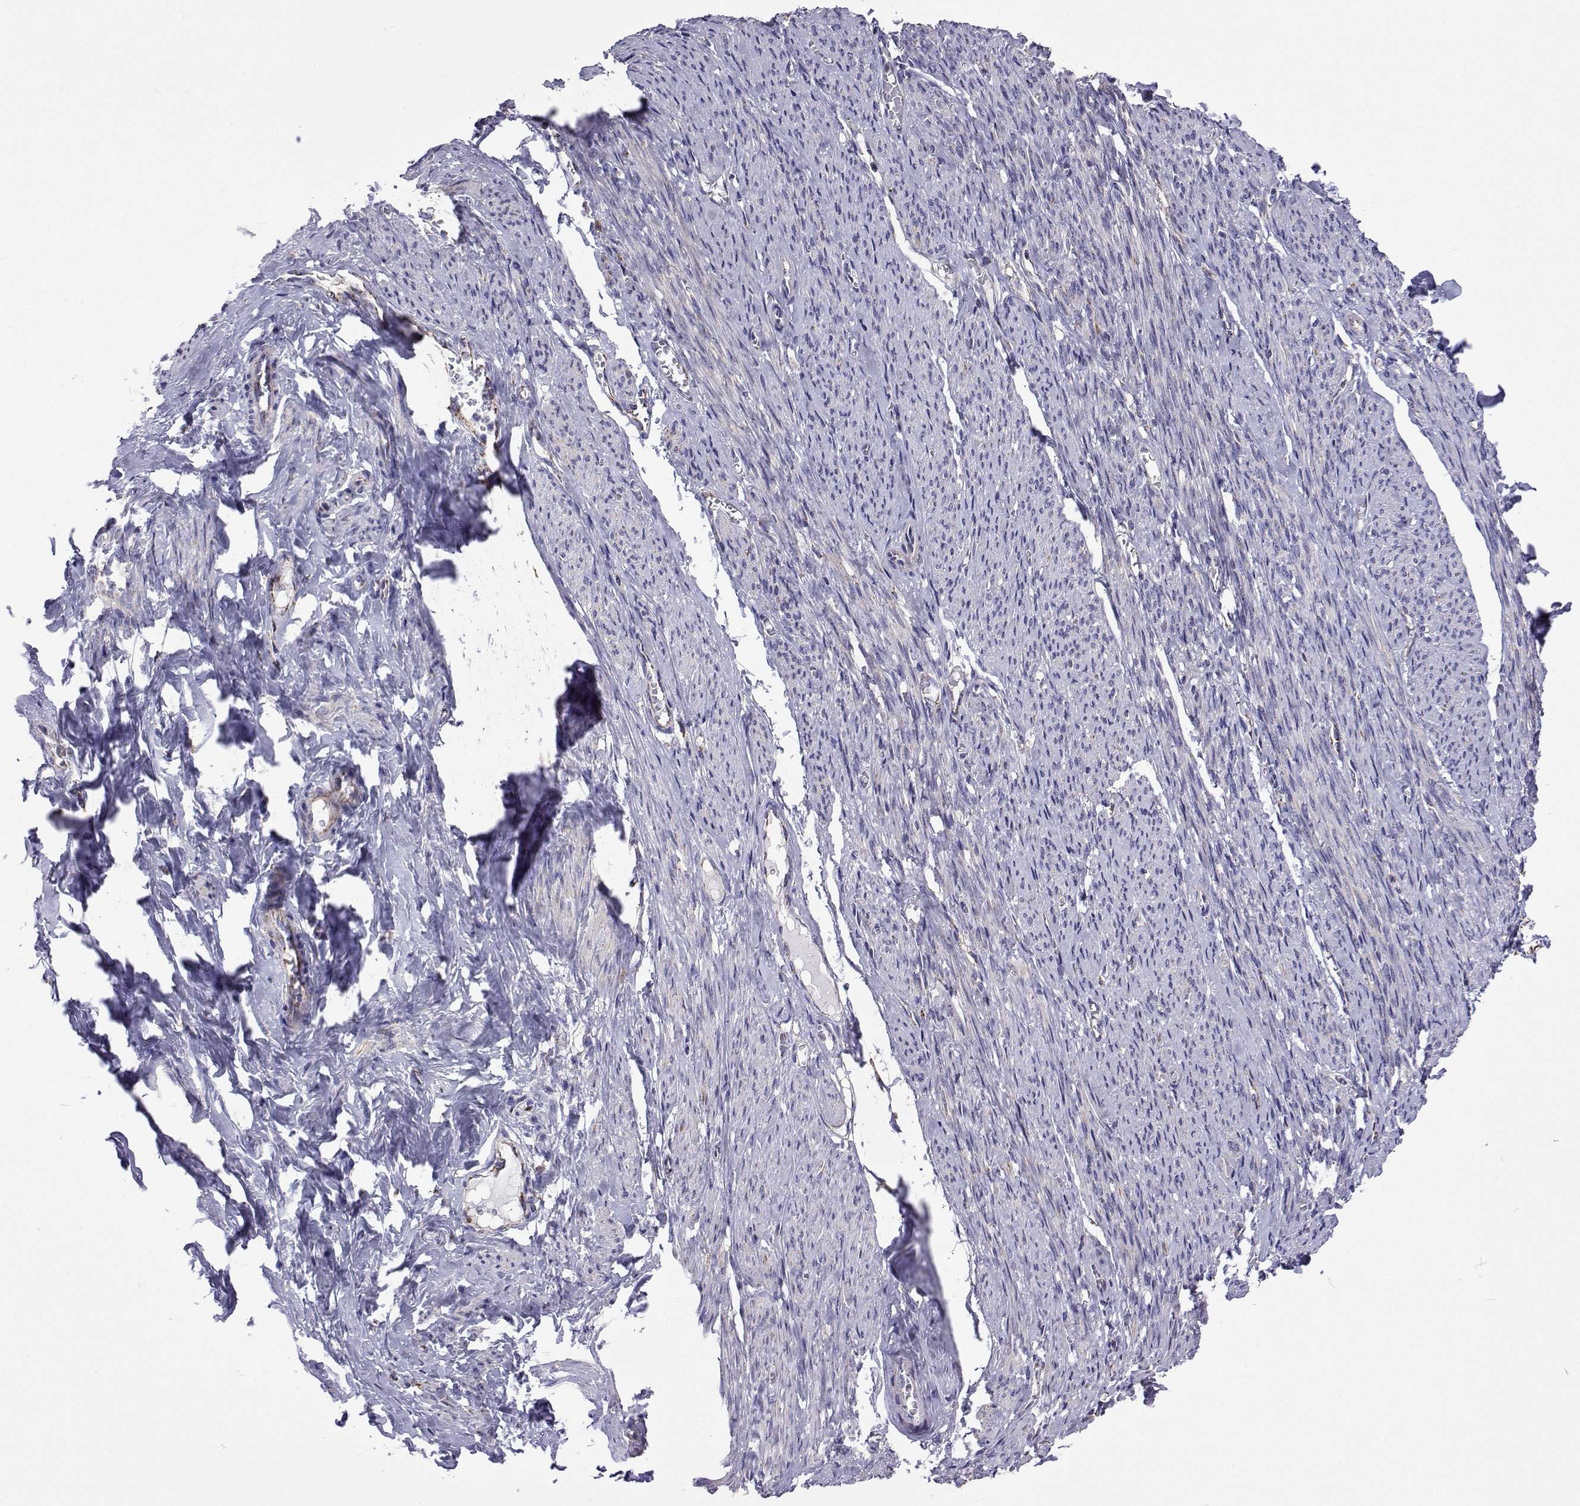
{"staining": {"intensity": "moderate", "quantity": "<25%", "location": "cytoplasmic/membranous"}, "tissue": "smooth muscle", "cell_type": "Smooth muscle cells", "image_type": "normal", "snomed": [{"axis": "morphology", "description": "Normal tissue, NOS"}, {"axis": "topography", "description": "Smooth muscle"}], "caption": "Immunohistochemical staining of unremarkable smooth muscle displays <25% levels of moderate cytoplasmic/membranous protein positivity in approximately <25% of smooth muscle cells. (IHC, brightfield microscopy, high magnification).", "gene": "MCCC2", "patient": {"sex": "female", "age": 65}}